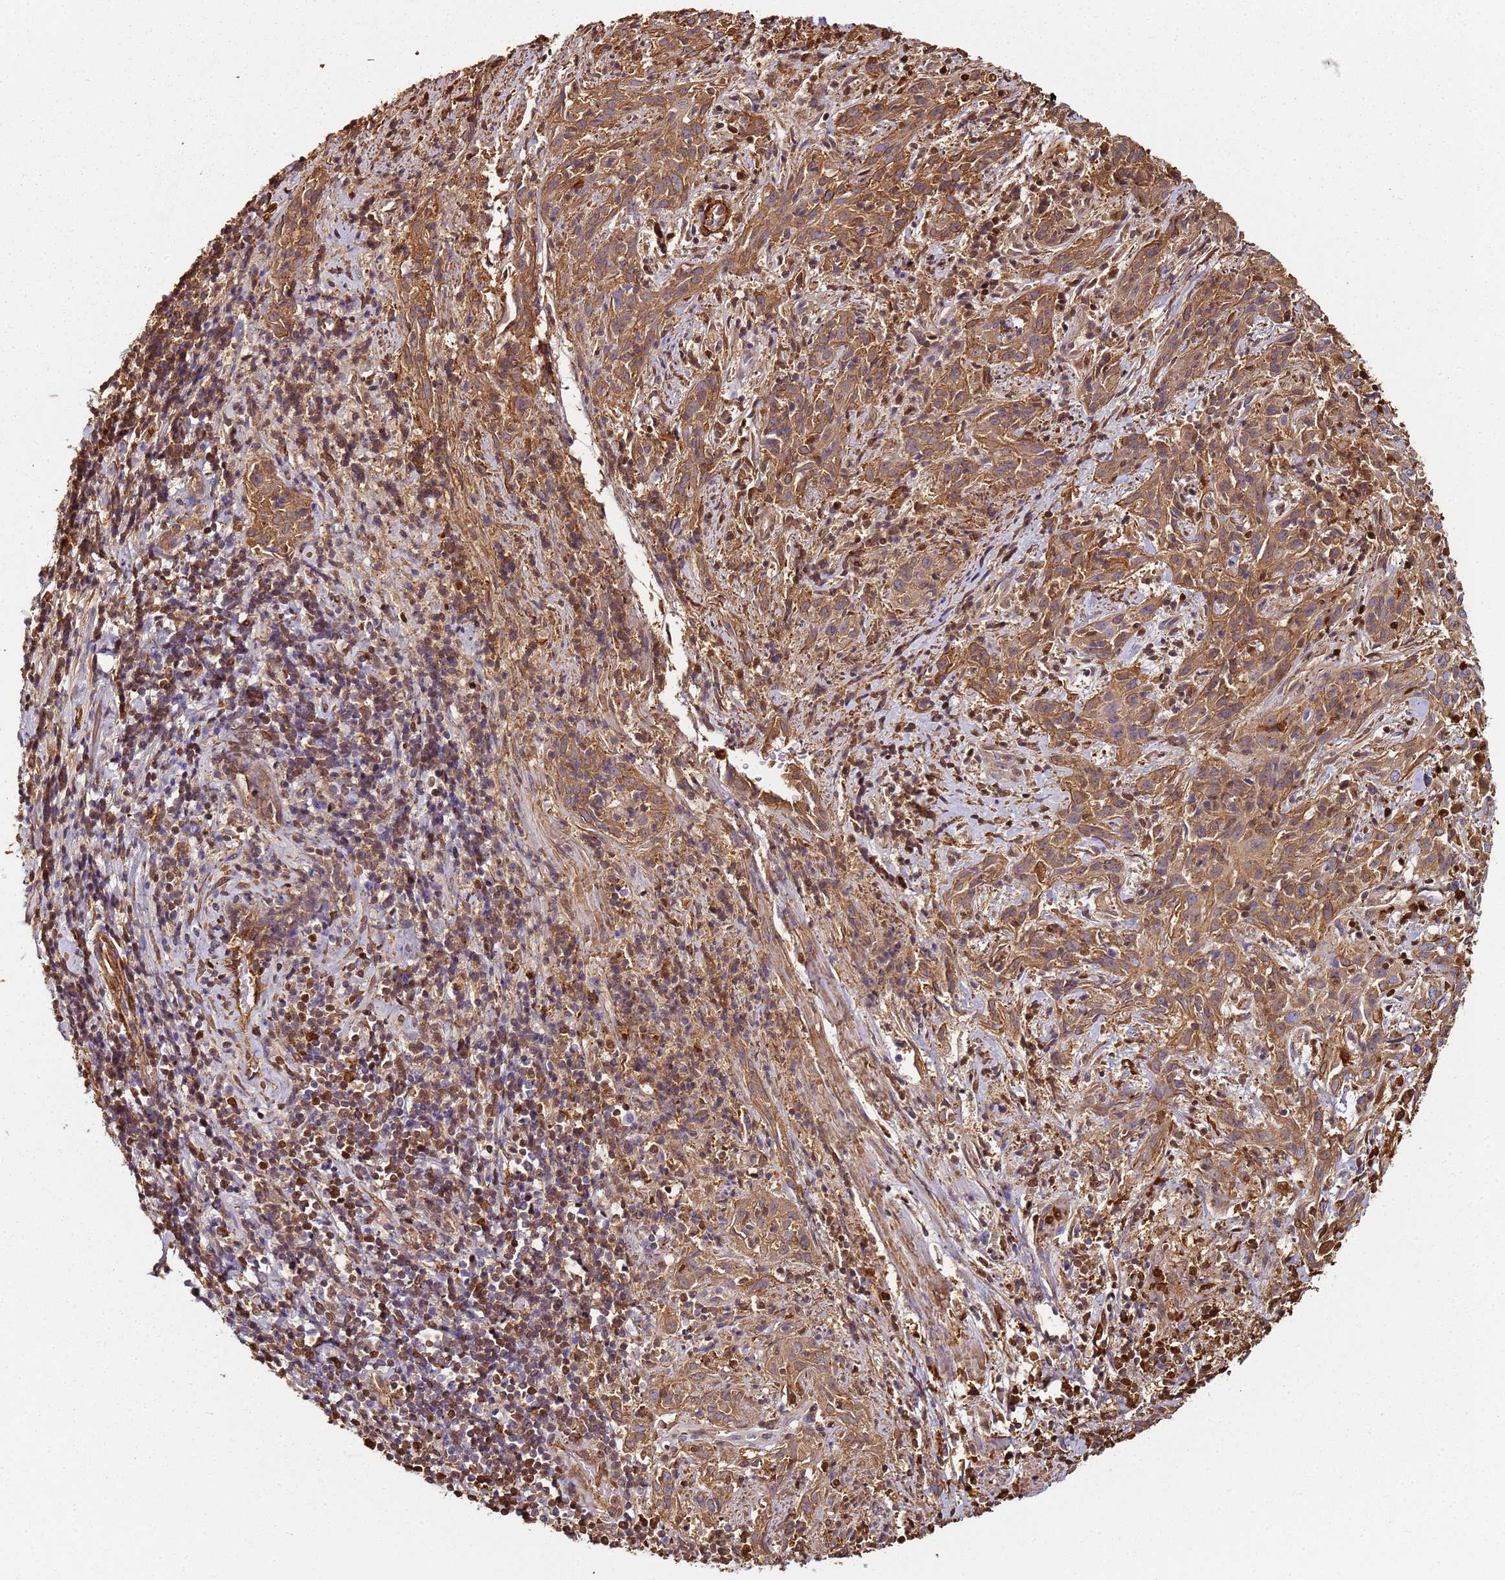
{"staining": {"intensity": "moderate", "quantity": ">75%", "location": "cytoplasmic/membranous,nuclear"}, "tissue": "cervical cancer", "cell_type": "Tumor cells", "image_type": "cancer", "snomed": [{"axis": "morphology", "description": "Squamous cell carcinoma, NOS"}, {"axis": "topography", "description": "Cervix"}], "caption": "Protein expression by immunohistochemistry (IHC) demonstrates moderate cytoplasmic/membranous and nuclear expression in about >75% of tumor cells in cervical cancer (squamous cell carcinoma).", "gene": "S100A4", "patient": {"sex": "female", "age": 57}}